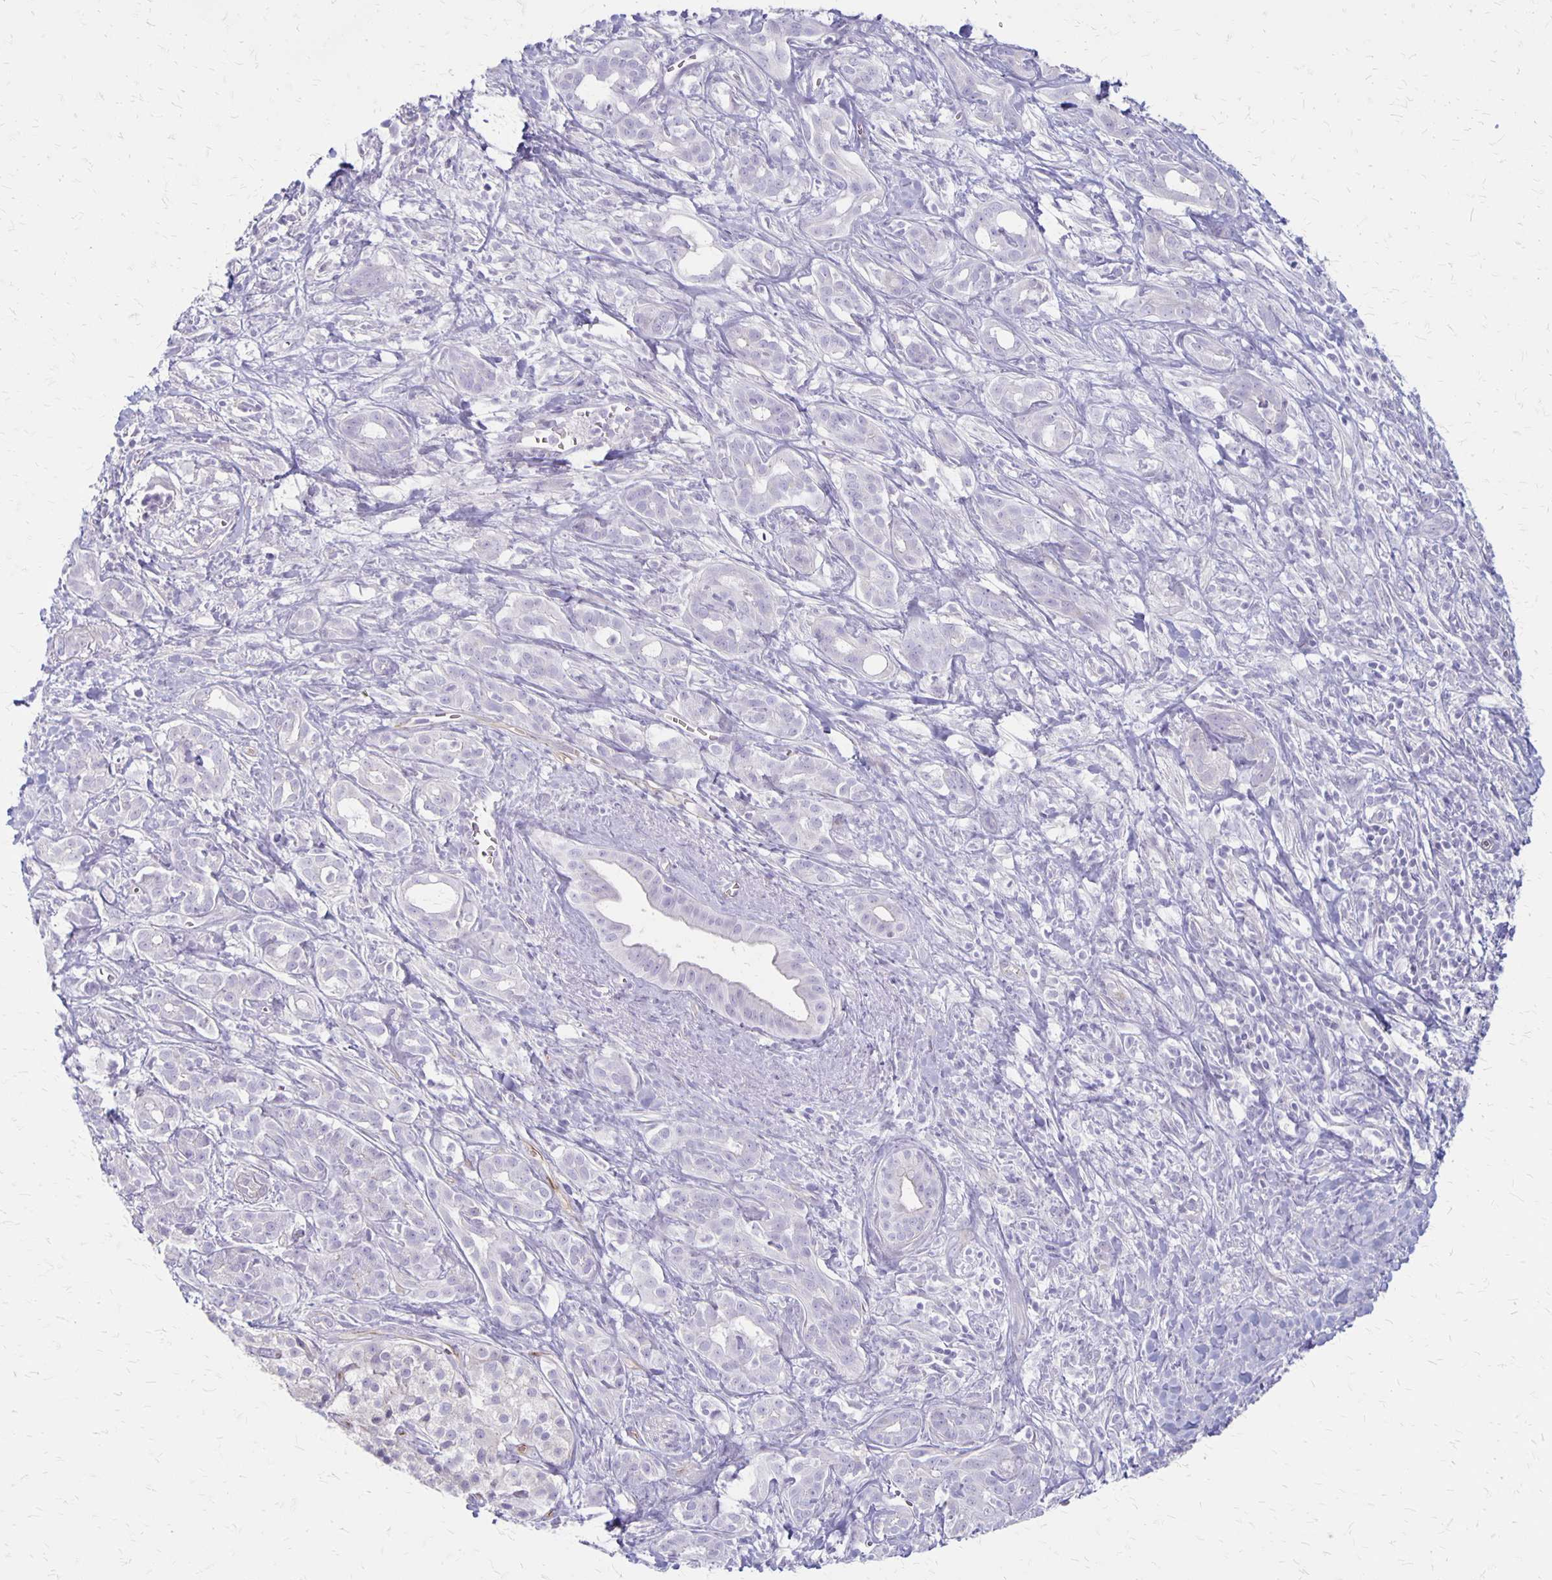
{"staining": {"intensity": "negative", "quantity": "none", "location": "none"}, "tissue": "pancreatic cancer", "cell_type": "Tumor cells", "image_type": "cancer", "snomed": [{"axis": "morphology", "description": "Adenocarcinoma, NOS"}, {"axis": "topography", "description": "Pancreas"}], "caption": "Immunohistochemistry photomicrograph of human adenocarcinoma (pancreatic) stained for a protein (brown), which demonstrates no staining in tumor cells. Nuclei are stained in blue.", "gene": "HOMER1", "patient": {"sex": "male", "age": 61}}